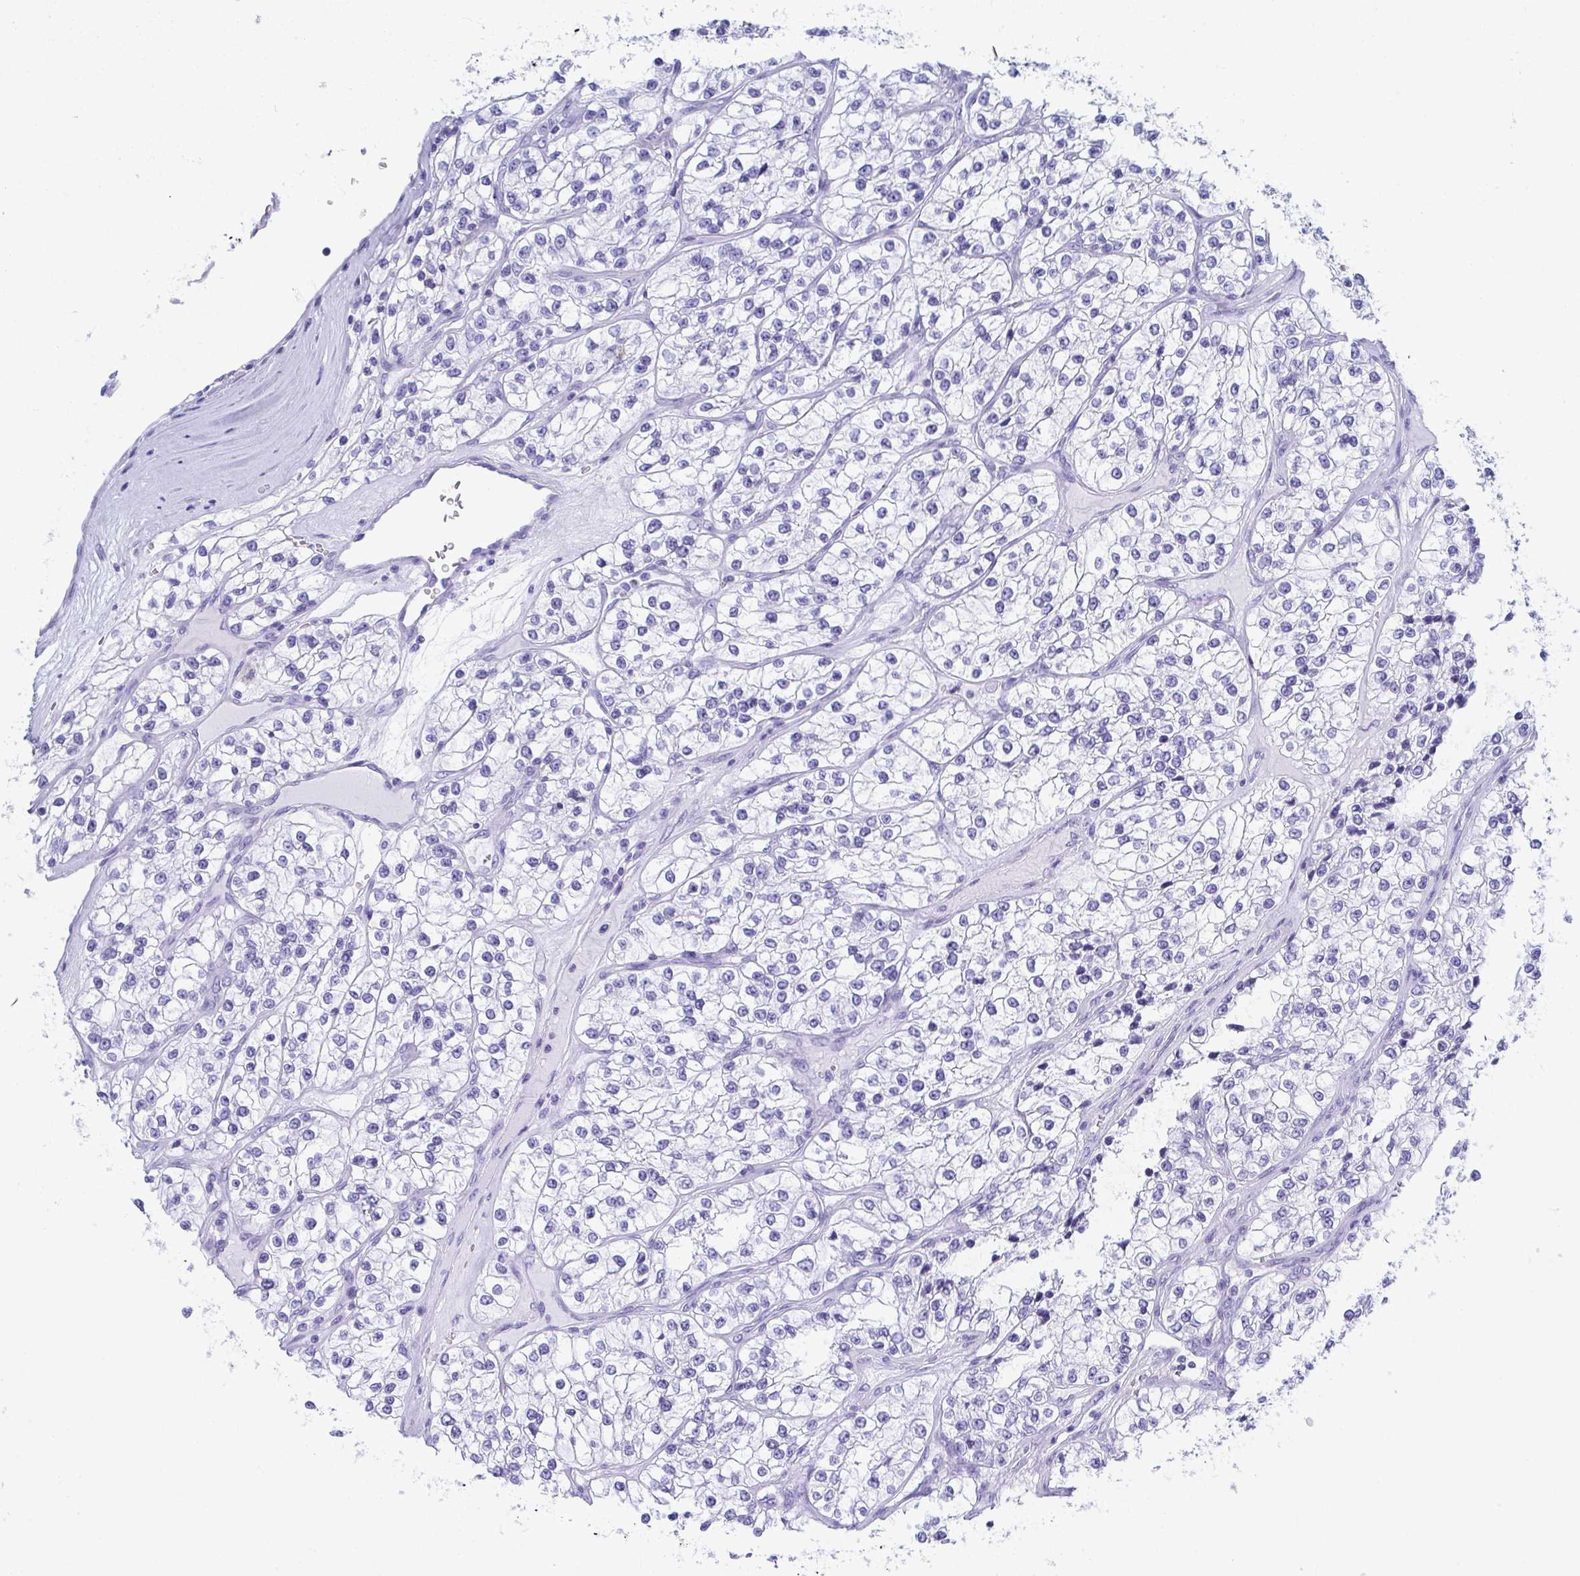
{"staining": {"intensity": "negative", "quantity": "none", "location": "none"}, "tissue": "renal cancer", "cell_type": "Tumor cells", "image_type": "cancer", "snomed": [{"axis": "morphology", "description": "Adenocarcinoma, NOS"}, {"axis": "topography", "description": "Kidney"}], "caption": "A histopathology image of human adenocarcinoma (renal) is negative for staining in tumor cells.", "gene": "FRMD3", "patient": {"sex": "female", "age": 57}}